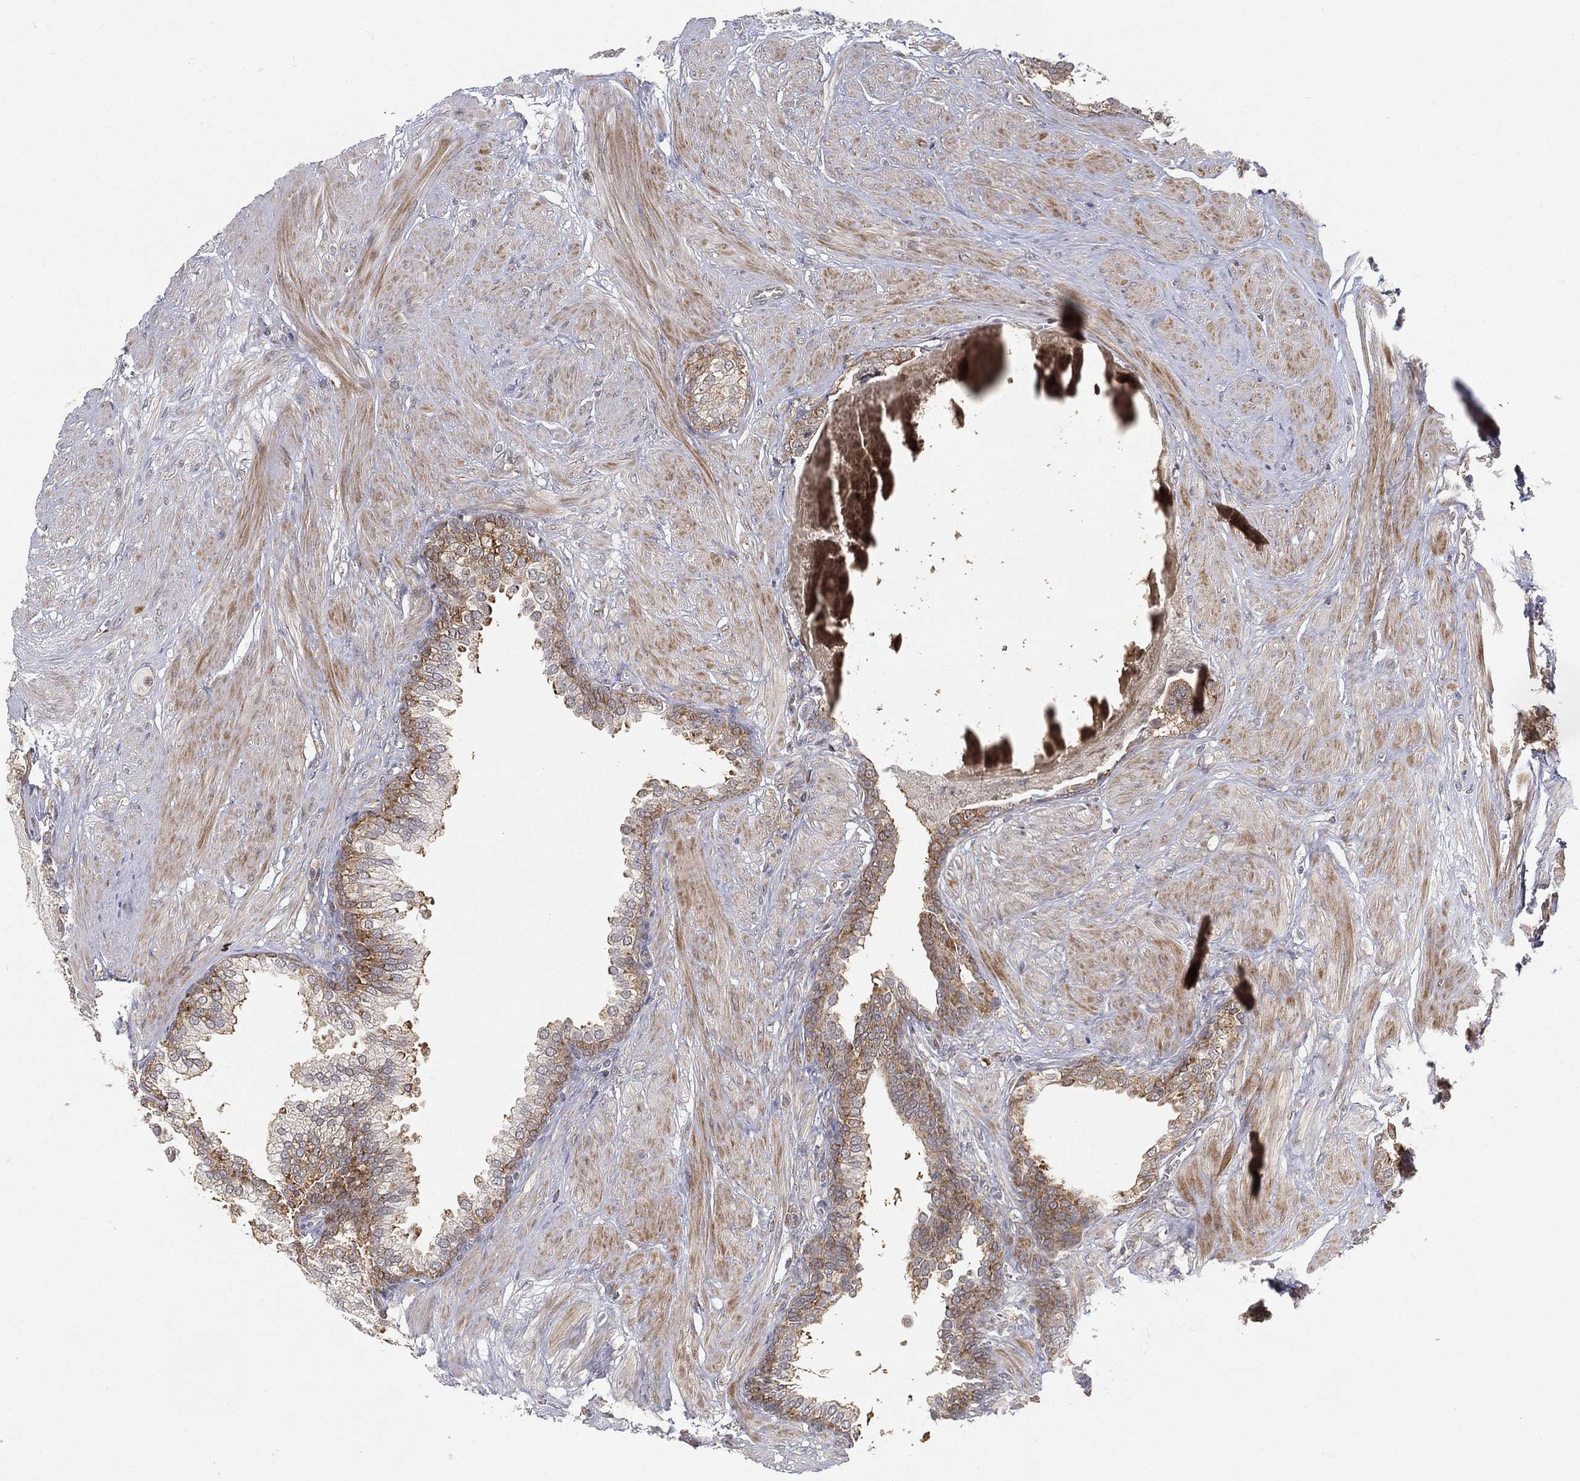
{"staining": {"intensity": "moderate", "quantity": "<25%", "location": "cytoplasmic/membranous"}, "tissue": "prostate cancer", "cell_type": "Tumor cells", "image_type": "cancer", "snomed": [{"axis": "morphology", "description": "Adenocarcinoma, NOS"}, {"axis": "topography", "description": "Prostate"}], "caption": "Prostate cancer (adenocarcinoma) stained for a protein (brown) reveals moderate cytoplasmic/membranous positive staining in about <25% of tumor cells.", "gene": "TMTC4", "patient": {"sex": "male", "age": 69}}